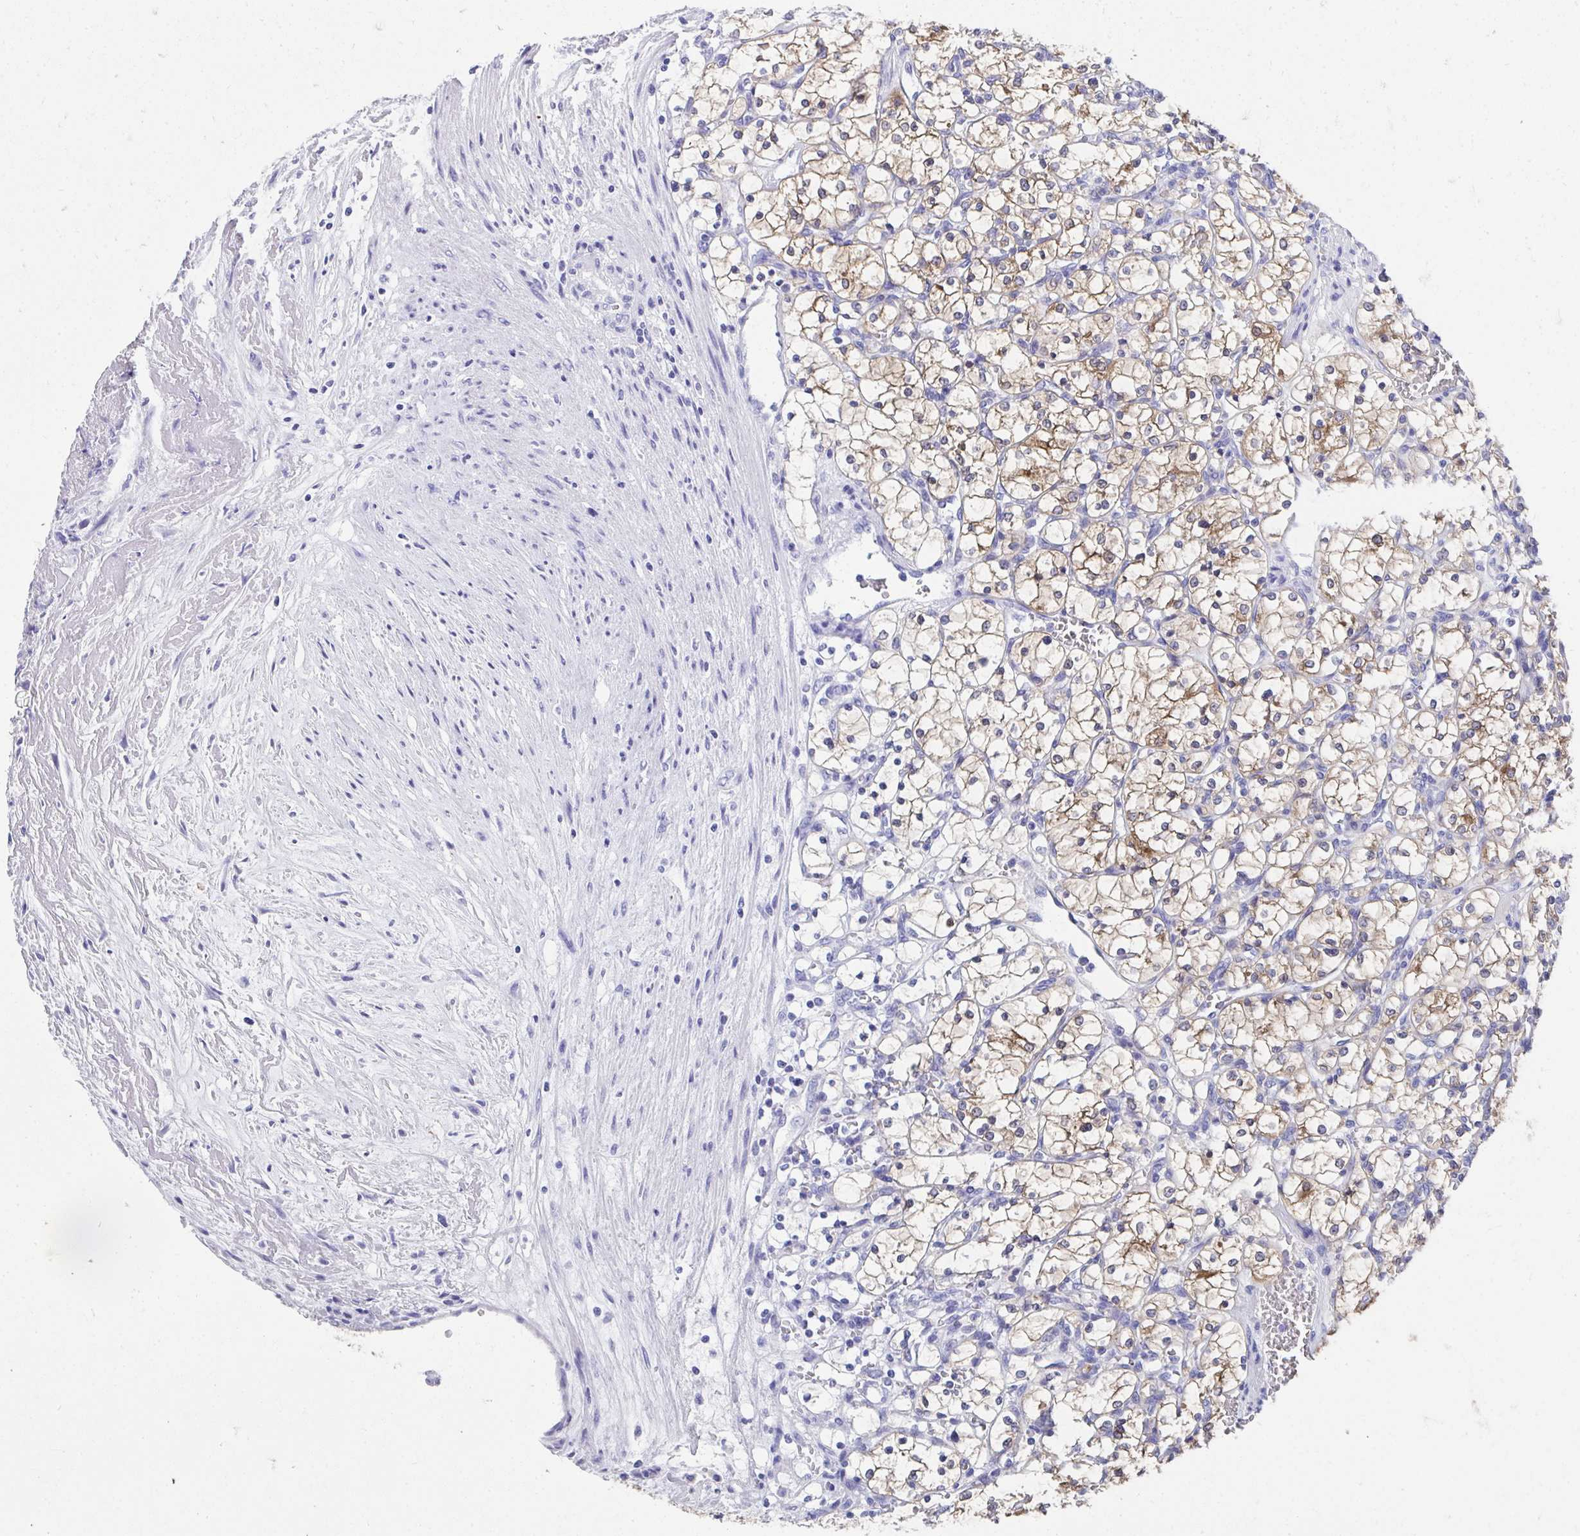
{"staining": {"intensity": "weak", "quantity": "25%-75%", "location": "cytoplasmic/membranous"}, "tissue": "renal cancer", "cell_type": "Tumor cells", "image_type": "cancer", "snomed": [{"axis": "morphology", "description": "Adenocarcinoma, NOS"}, {"axis": "topography", "description": "Kidney"}], "caption": "A histopathology image showing weak cytoplasmic/membranous staining in approximately 25%-75% of tumor cells in renal adenocarcinoma, as visualized by brown immunohistochemical staining.", "gene": "HGD", "patient": {"sex": "female", "age": 69}}